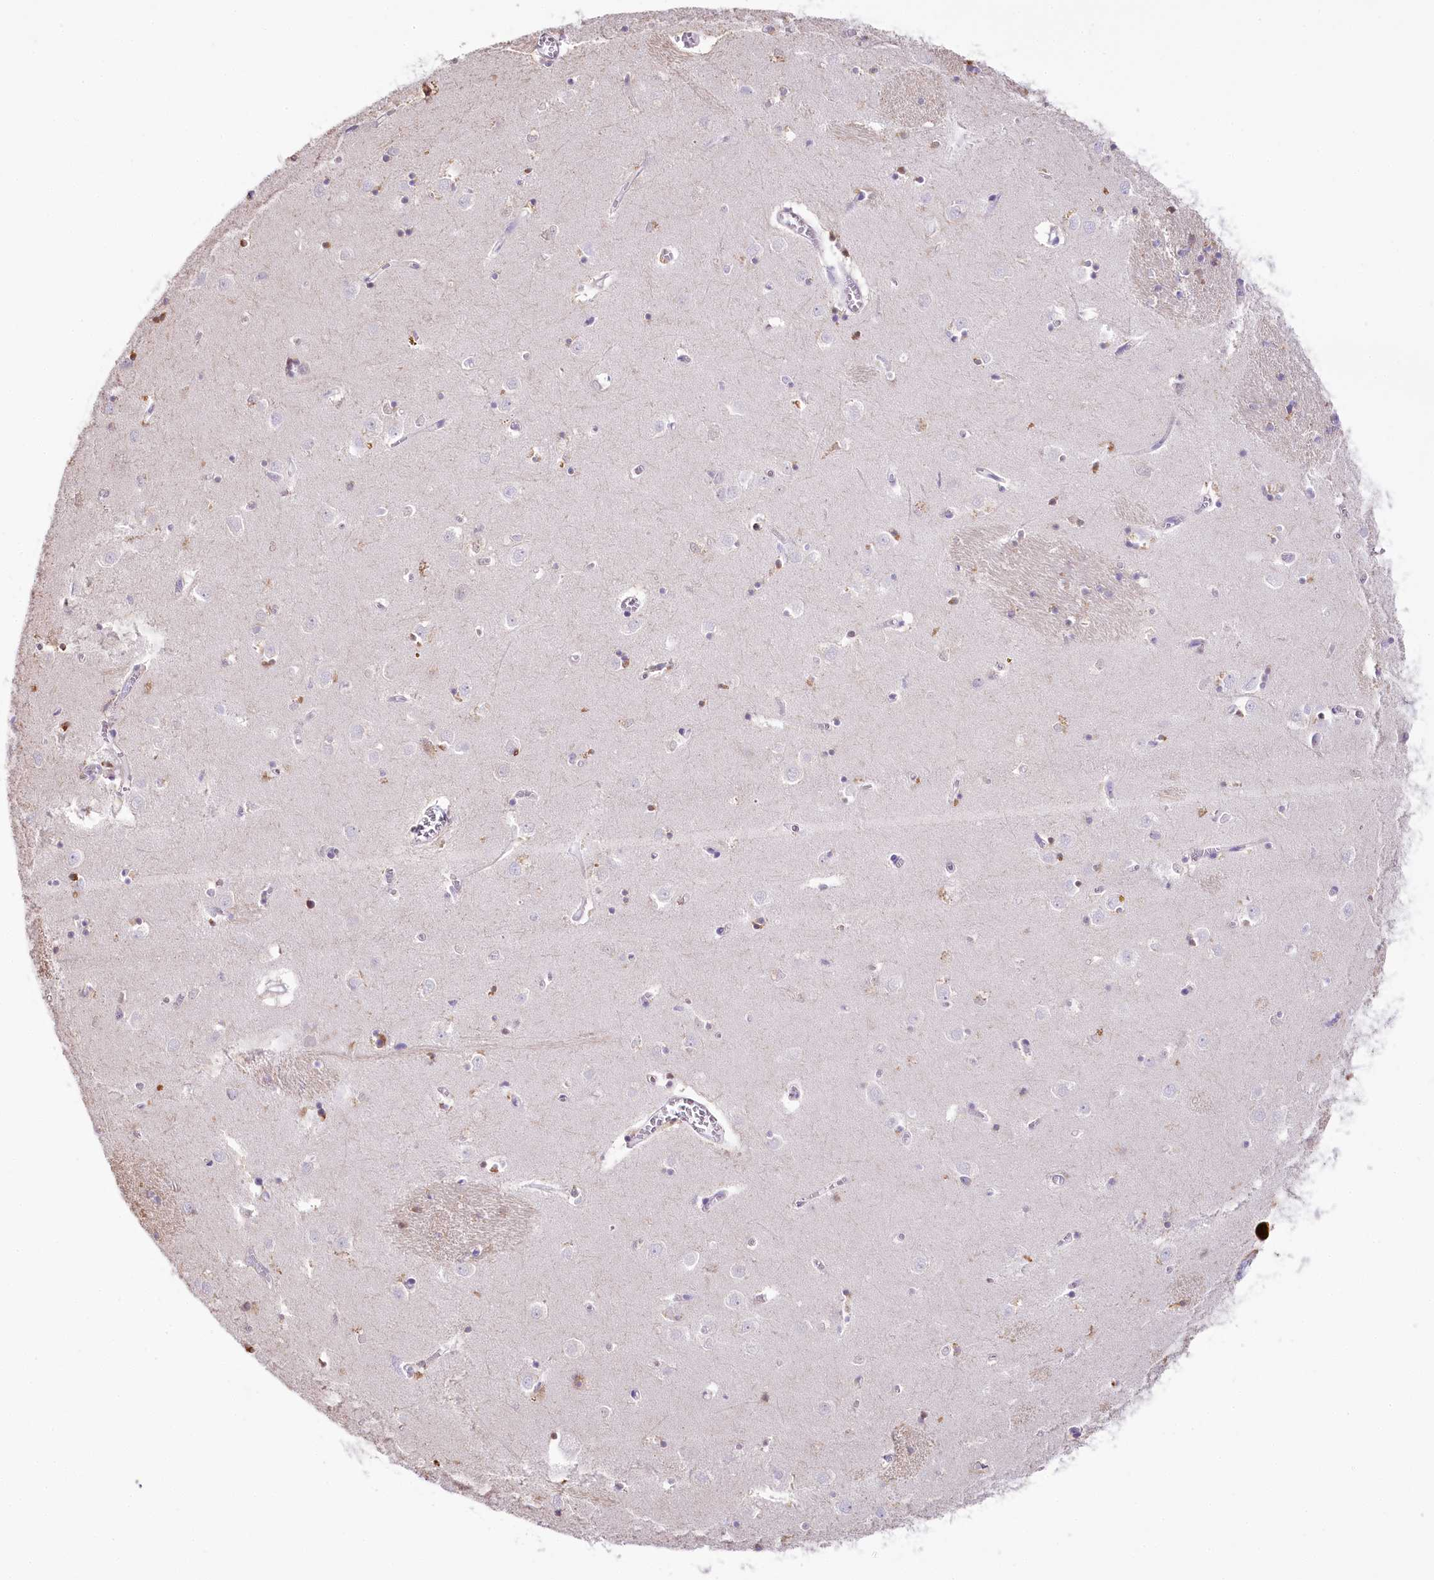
{"staining": {"intensity": "moderate", "quantity": "<25%", "location": "nuclear"}, "tissue": "caudate", "cell_type": "Glial cells", "image_type": "normal", "snomed": [{"axis": "morphology", "description": "Normal tissue, NOS"}, {"axis": "topography", "description": "Lateral ventricle wall"}], "caption": "This photomicrograph exhibits benign caudate stained with immunohistochemistry to label a protein in brown. The nuclear of glial cells show moderate positivity for the protein. Nuclei are counter-stained blue.", "gene": "MYOZ1", "patient": {"sex": "male", "age": 70}}